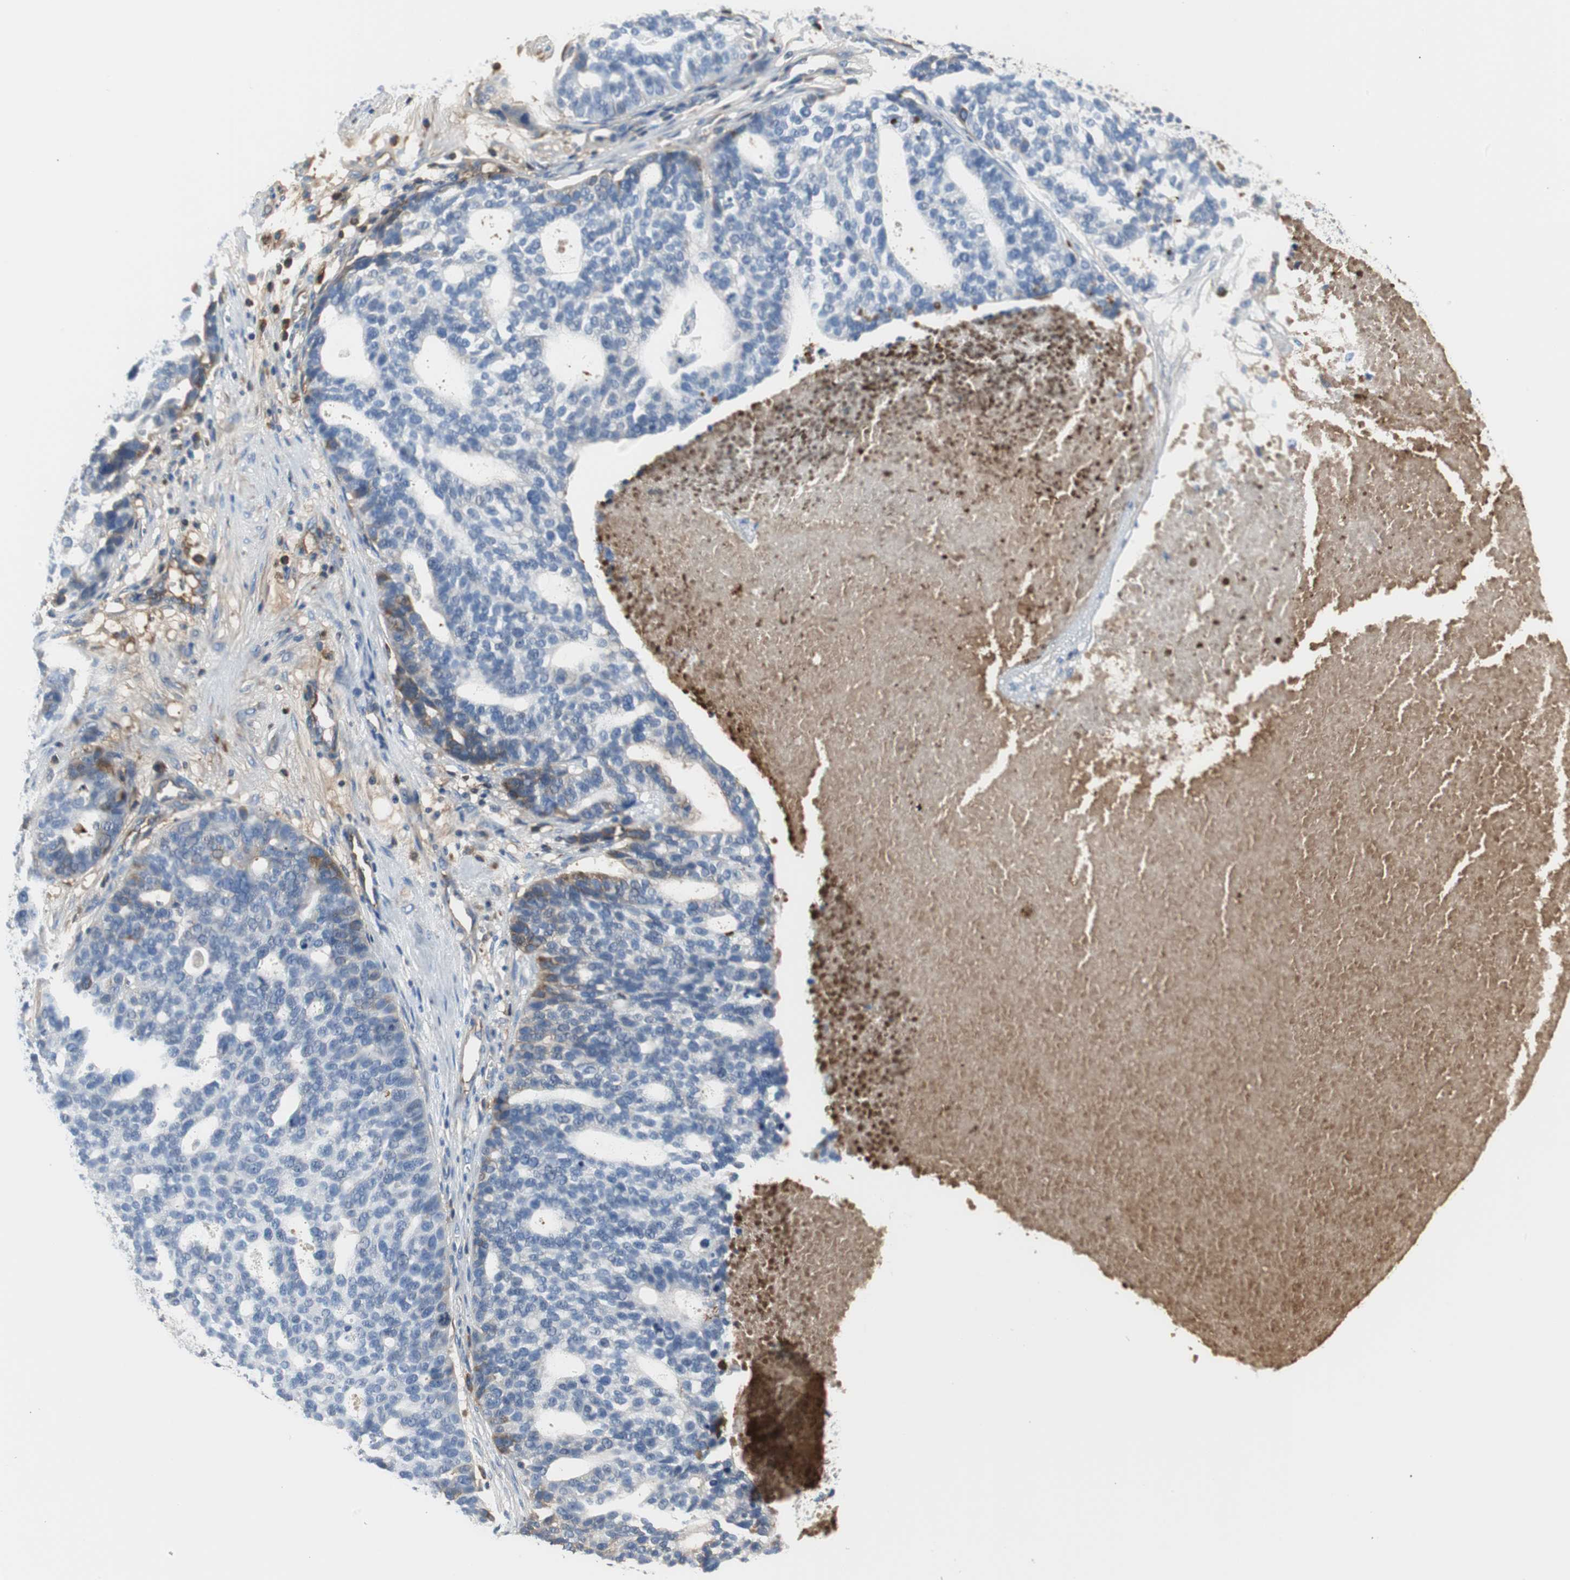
{"staining": {"intensity": "moderate", "quantity": "<25%", "location": "cytoplasmic/membranous"}, "tissue": "ovarian cancer", "cell_type": "Tumor cells", "image_type": "cancer", "snomed": [{"axis": "morphology", "description": "Cystadenocarcinoma, serous, NOS"}, {"axis": "topography", "description": "Ovary"}], "caption": "Immunohistochemical staining of ovarian cancer (serous cystadenocarcinoma) demonstrates moderate cytoplasmic/membranous protein positivity in about <25% of tumor cells.", "gene": "APCS", "patient": {"sex": "female", "age": 59}}